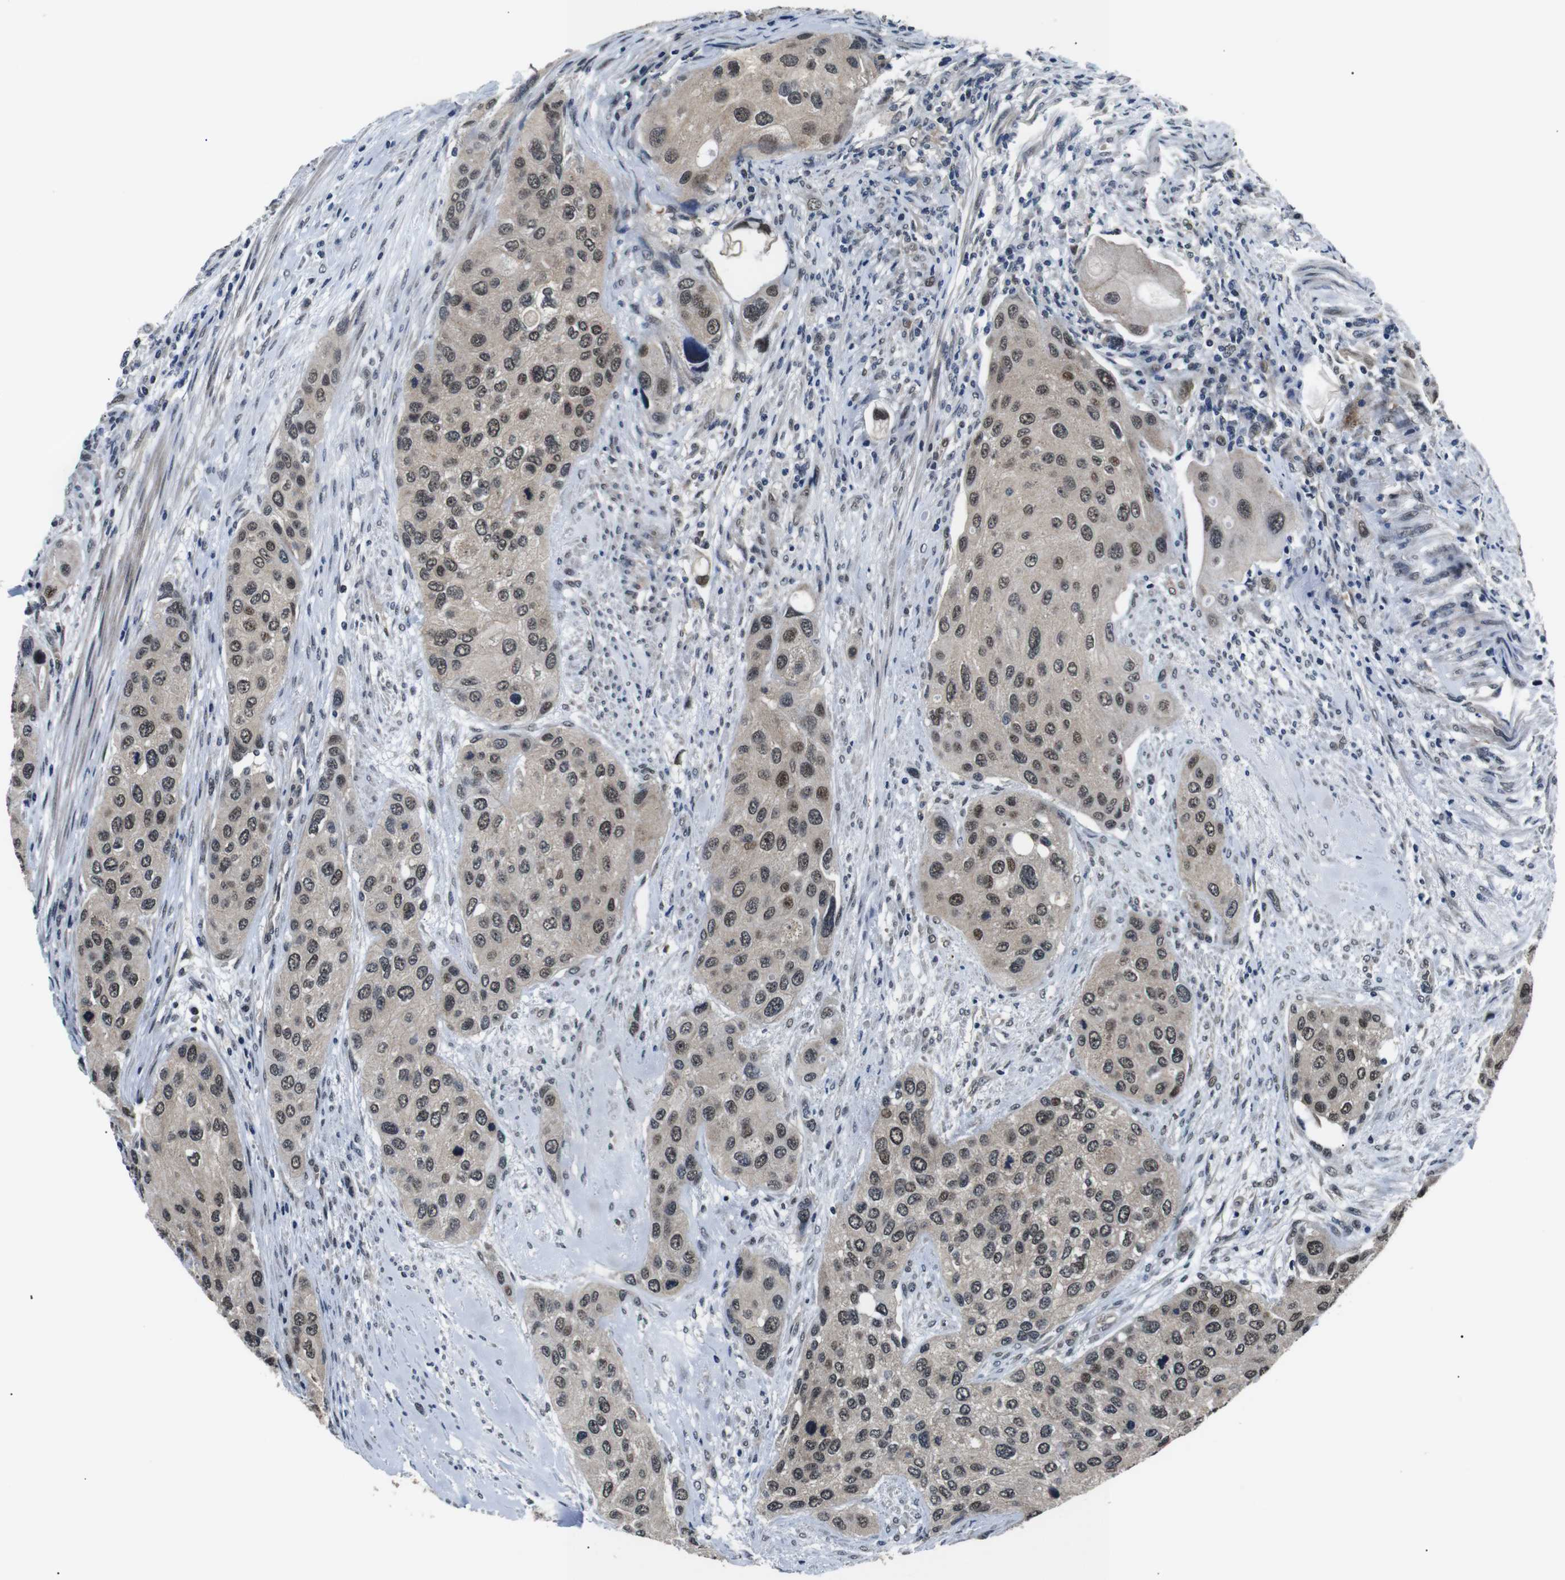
{"staining": {"intensity": "moderate", "quantity": ">75%", "location": "cytoplasmic/membranous,nuclear"}, "tissue": "urothelial cancer", "cell_type": "Tumor cells", "image_type": "cancer", "snomed": [{"axis": "morphology", "description": "Urothelial carcinoma, High grade"}, {"axis": "topography", "description": "Urinary bladder"}], "caption": "The immunohistochemical stain highlights moderate cytoplasmic/membranous and nuclear expression in tumor cells of urothelial cancer tissue.", "gene": "SKP1", "patient": {"sex": "female", "age": 56}}